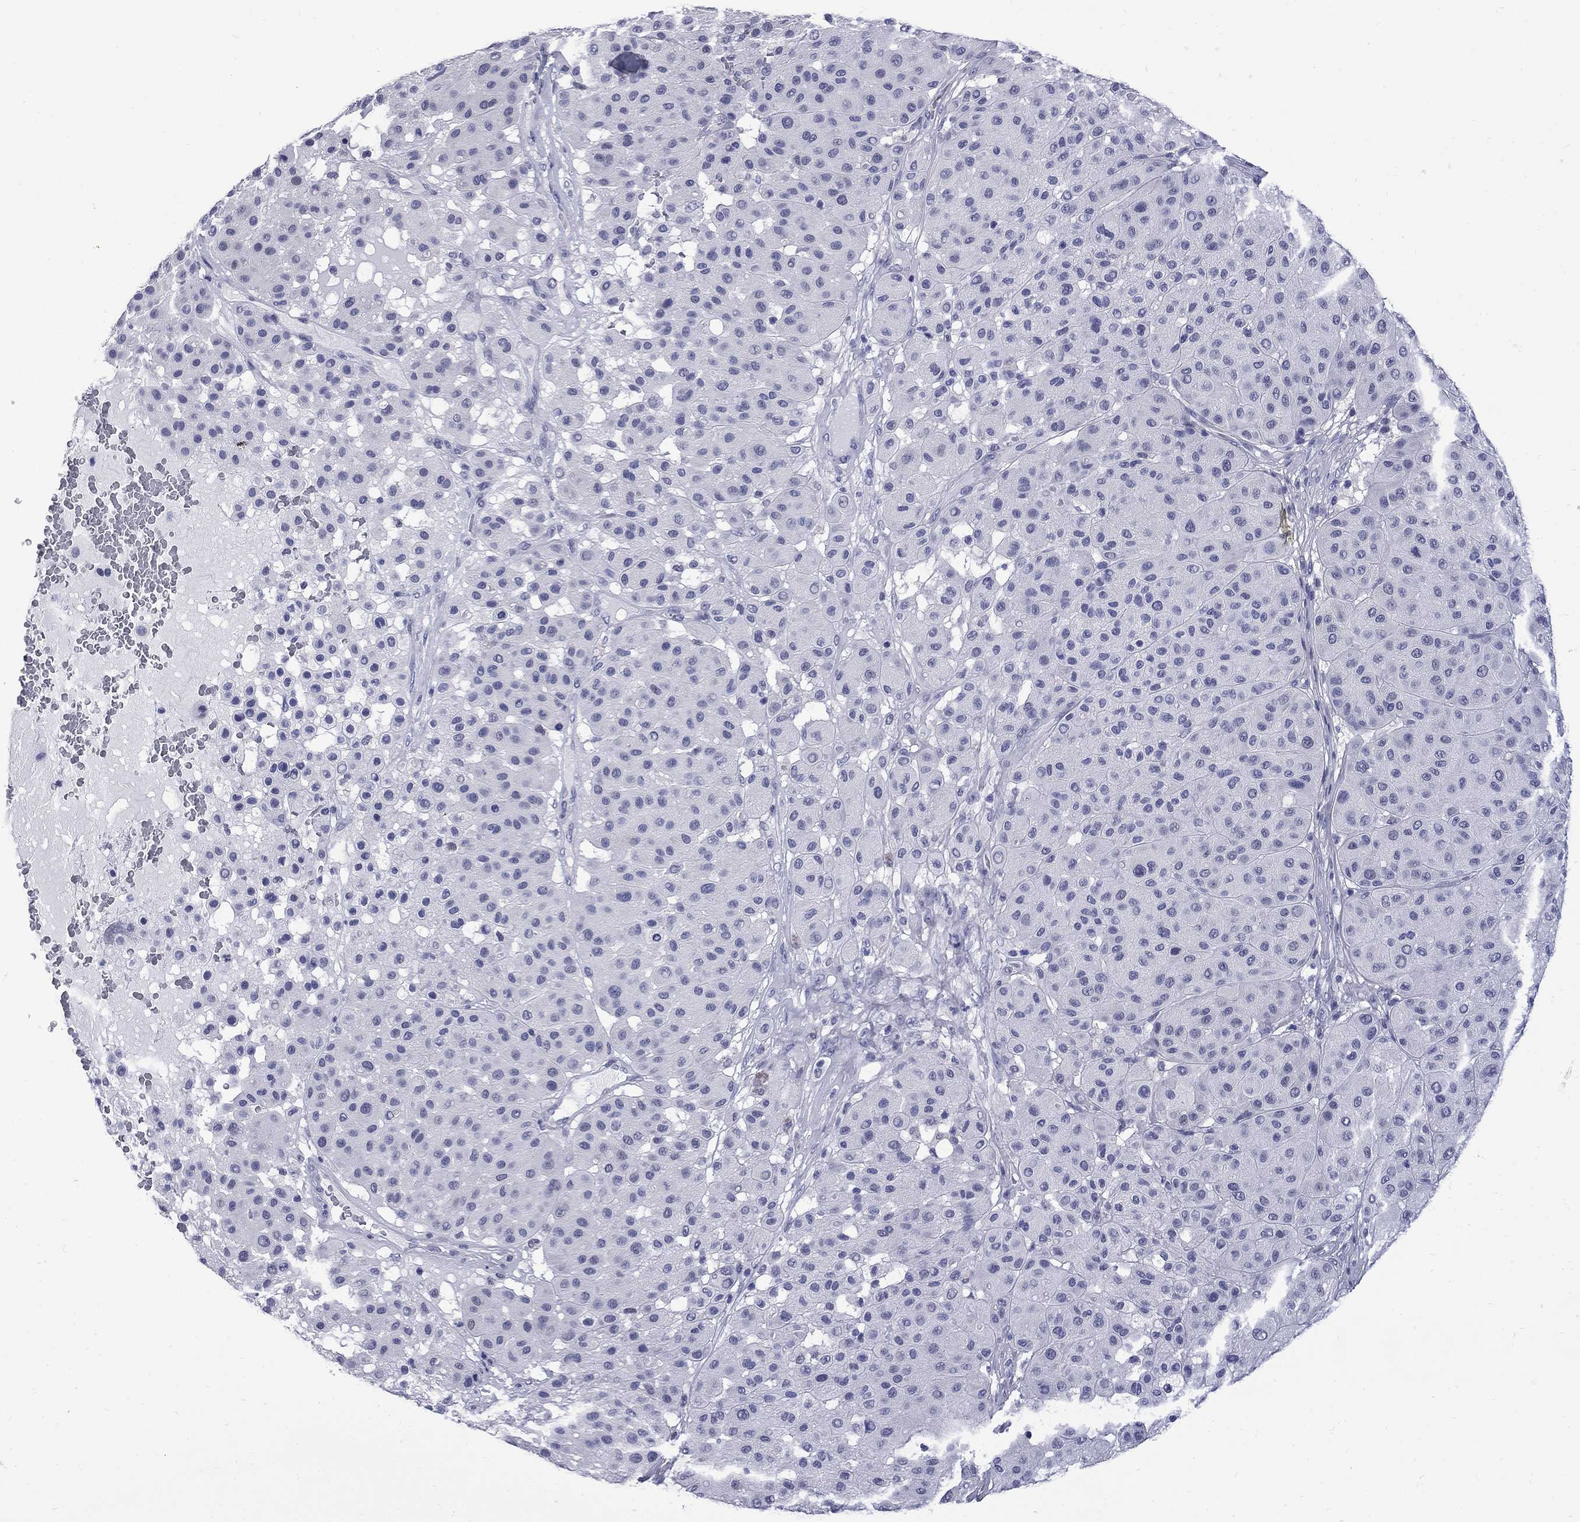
{"staining": {"intensity": "negative", "quantity": "none", "location": "none"}, "tissue": "melanoma", "cell_type": "Tumor cells", "image_type": "cancer", "snomed": [{"axis": "morphology", "description": "Malignant melanoma, Metastatic site"}, {"axis": "topography", "description": "Smooth muscle"}], "caption": "This is a micrograph of immunohistochemistry staining of malignant melanoma (metastatic site), which shows no expression in tumor cells.", "gene": "MGARP", "patient": {"sex": "male", "age": 41}}